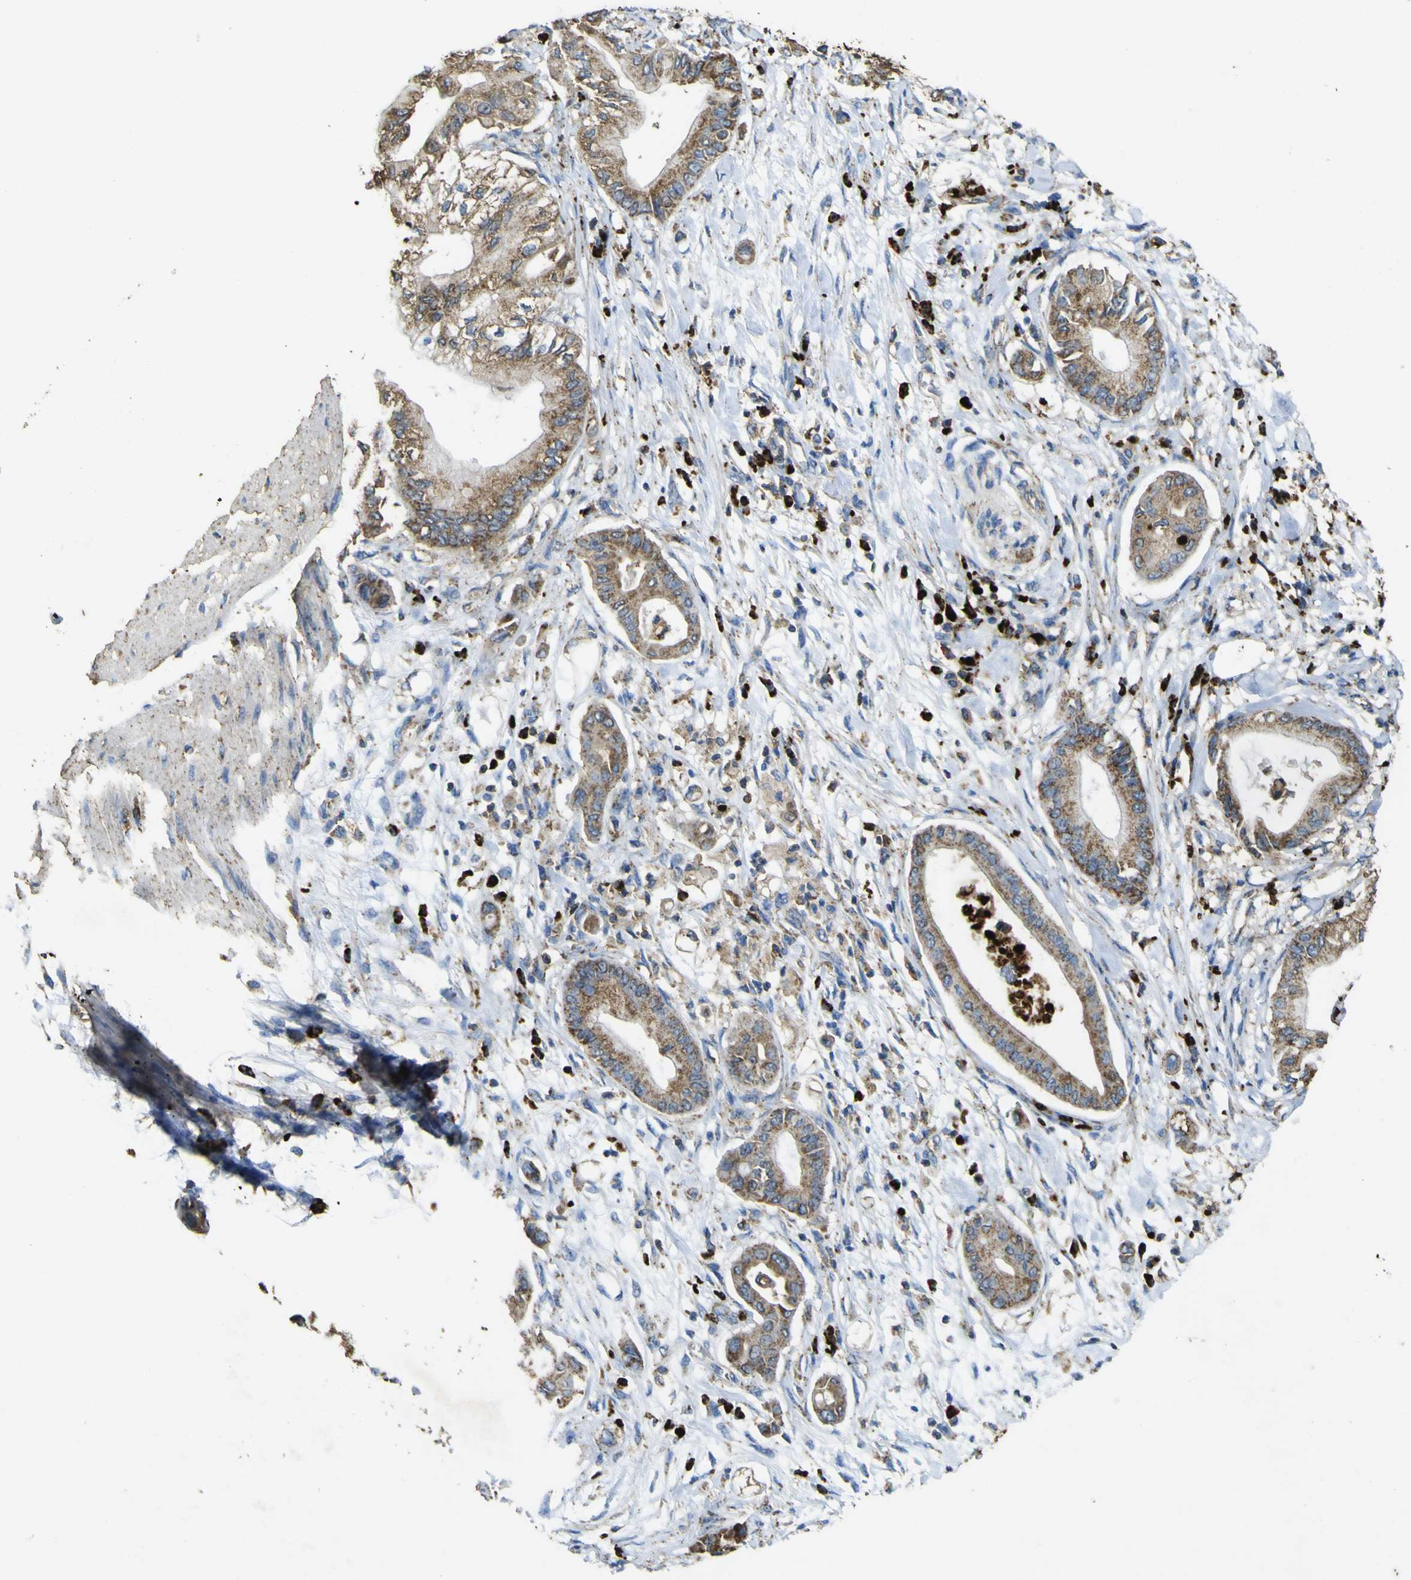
{"staining": {"intensity": "moderate", "quantity": ">75%", "location": "cytoplasmic/membranous"}, "tissue": "pancreatic cancer", "cell_type": "Tumor cells", "image_type": "cancer", "snomed": [{"axis": "morphology", "description": "Adenocarcinoma, NOS"}, {"axis": "morphology", "description": "Adenocarcinoma, metastatic, NOS"}, {"axis": "topography", "description": "Lymph node"}, {"axis": "topography", "description": "Pancreas"}, {"axis": "topography", "description": "Duodenum"}], "caption": "This histopathology image reveals immunohistochemistry staining of pancreatic cancer (metastatic adenocarcinoma), with medium moderate cytoplasmic/membranous expression in about >75% of tumor cells.", "gene": "ACSL3", "patient": {"sex": "female", "age": 64}}